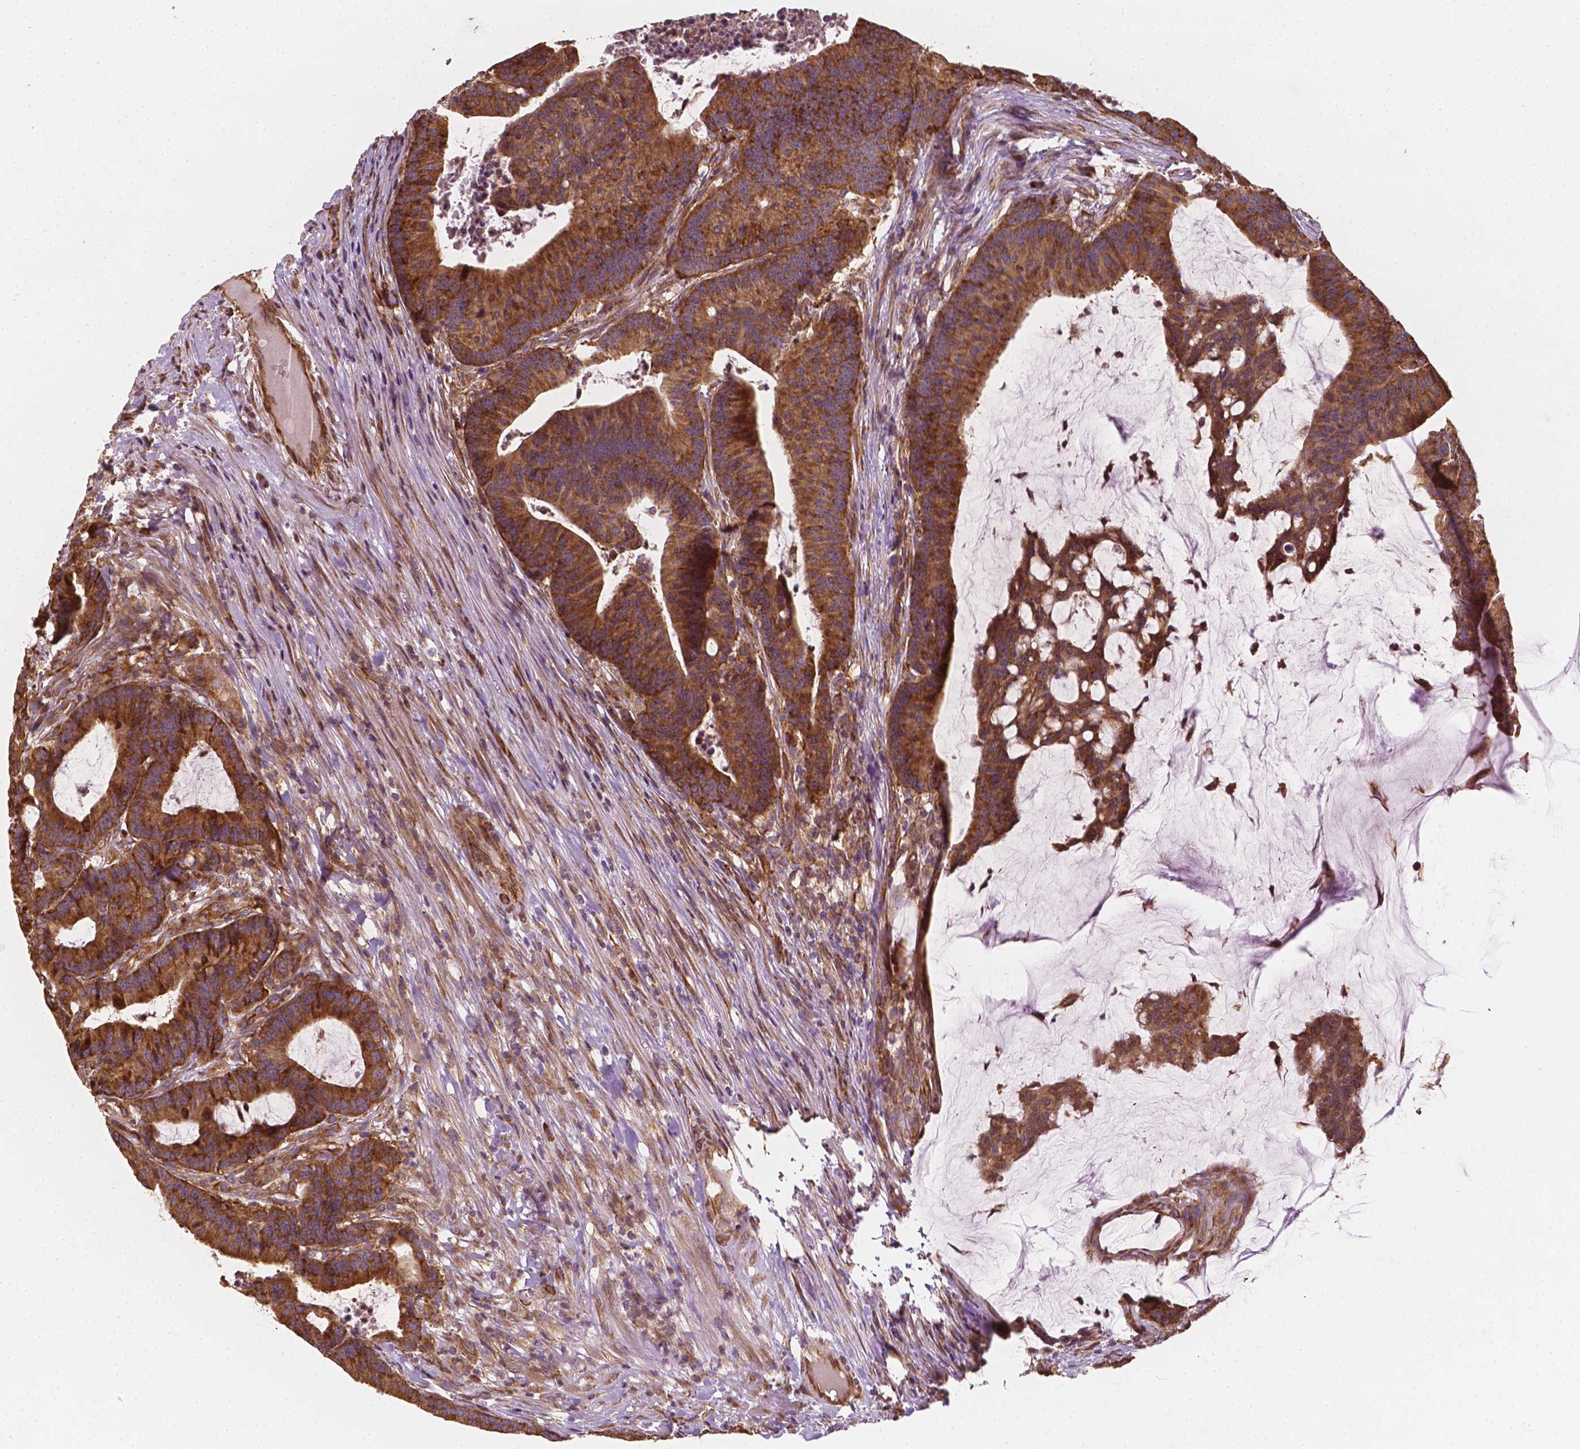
{"staining": {"intensity": "strong", "quantity": ">75%", "location": "cytoplasmic/membranous"}, "tissue": "colorectal cancer", "cell_type": "Tumor cells", "image_type": "cancer", "snomed": [{"axis": "morphology", "description": "Adenocarcinoma, NOS"}, {"axis": "topography", "description": "Colon"}], "caption": "Colorectal adenocarcinoma tissue exhibits strong cytoplasmic/membranous expression in about >75% of tumor cells, visualized by immunohistochemistry.", "gene": "G3BP1", "patient": {"sex": "female", "age": 78}}